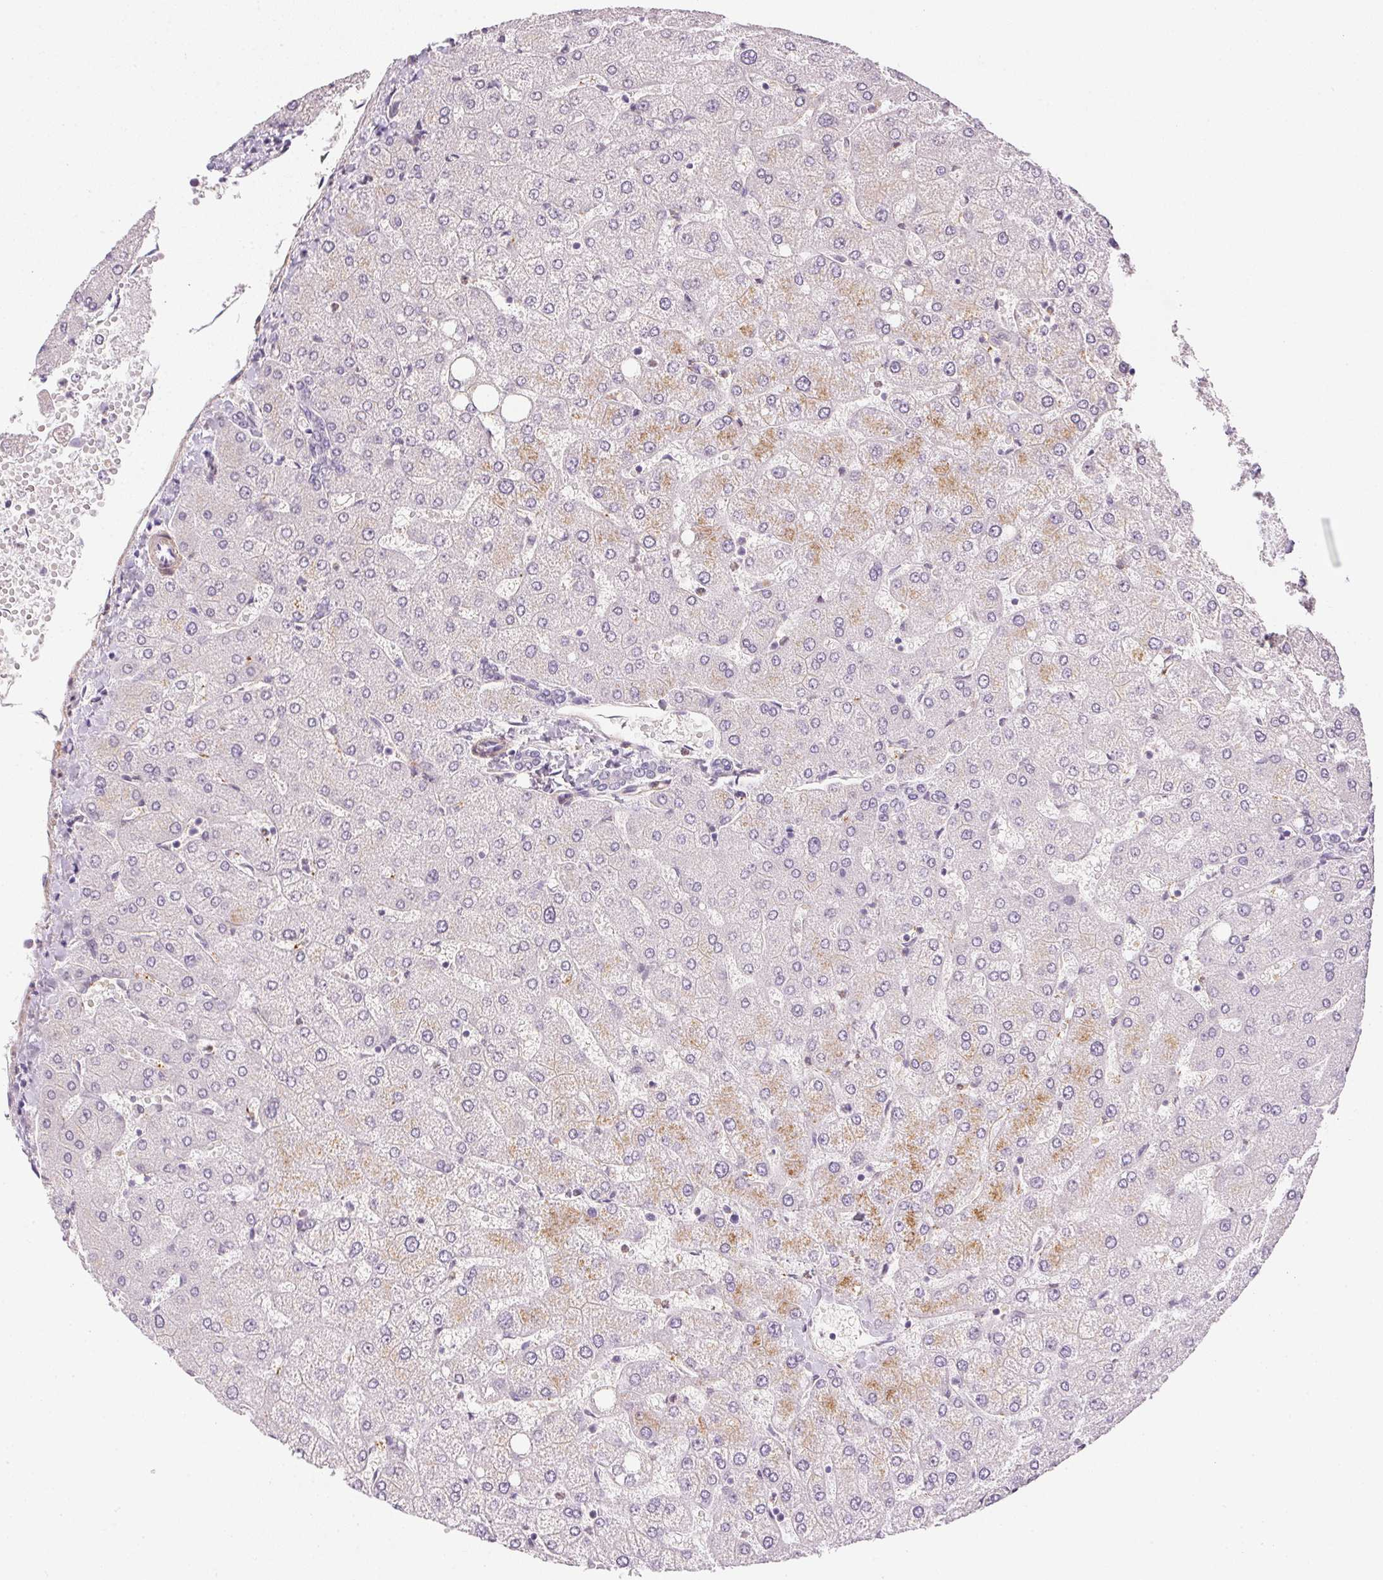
{"staining": {"intensity": "negative", "quantity": "none", "location": "none"}, "tissue": "liver", "cell_type": "Cholangiocytes", "image_type": "normal", "snomed": [{"axis": "morphology", "description": "Normal tissue, NOS"}, {"axis": "topography", "description": "Liver"}], "caption": "The immunohistochemistry (IHC) histopathology image has no significant positivity in cholangiocytes of liver.", "gene": "PRL", "patient": {"sex": "female", "age": 54}}